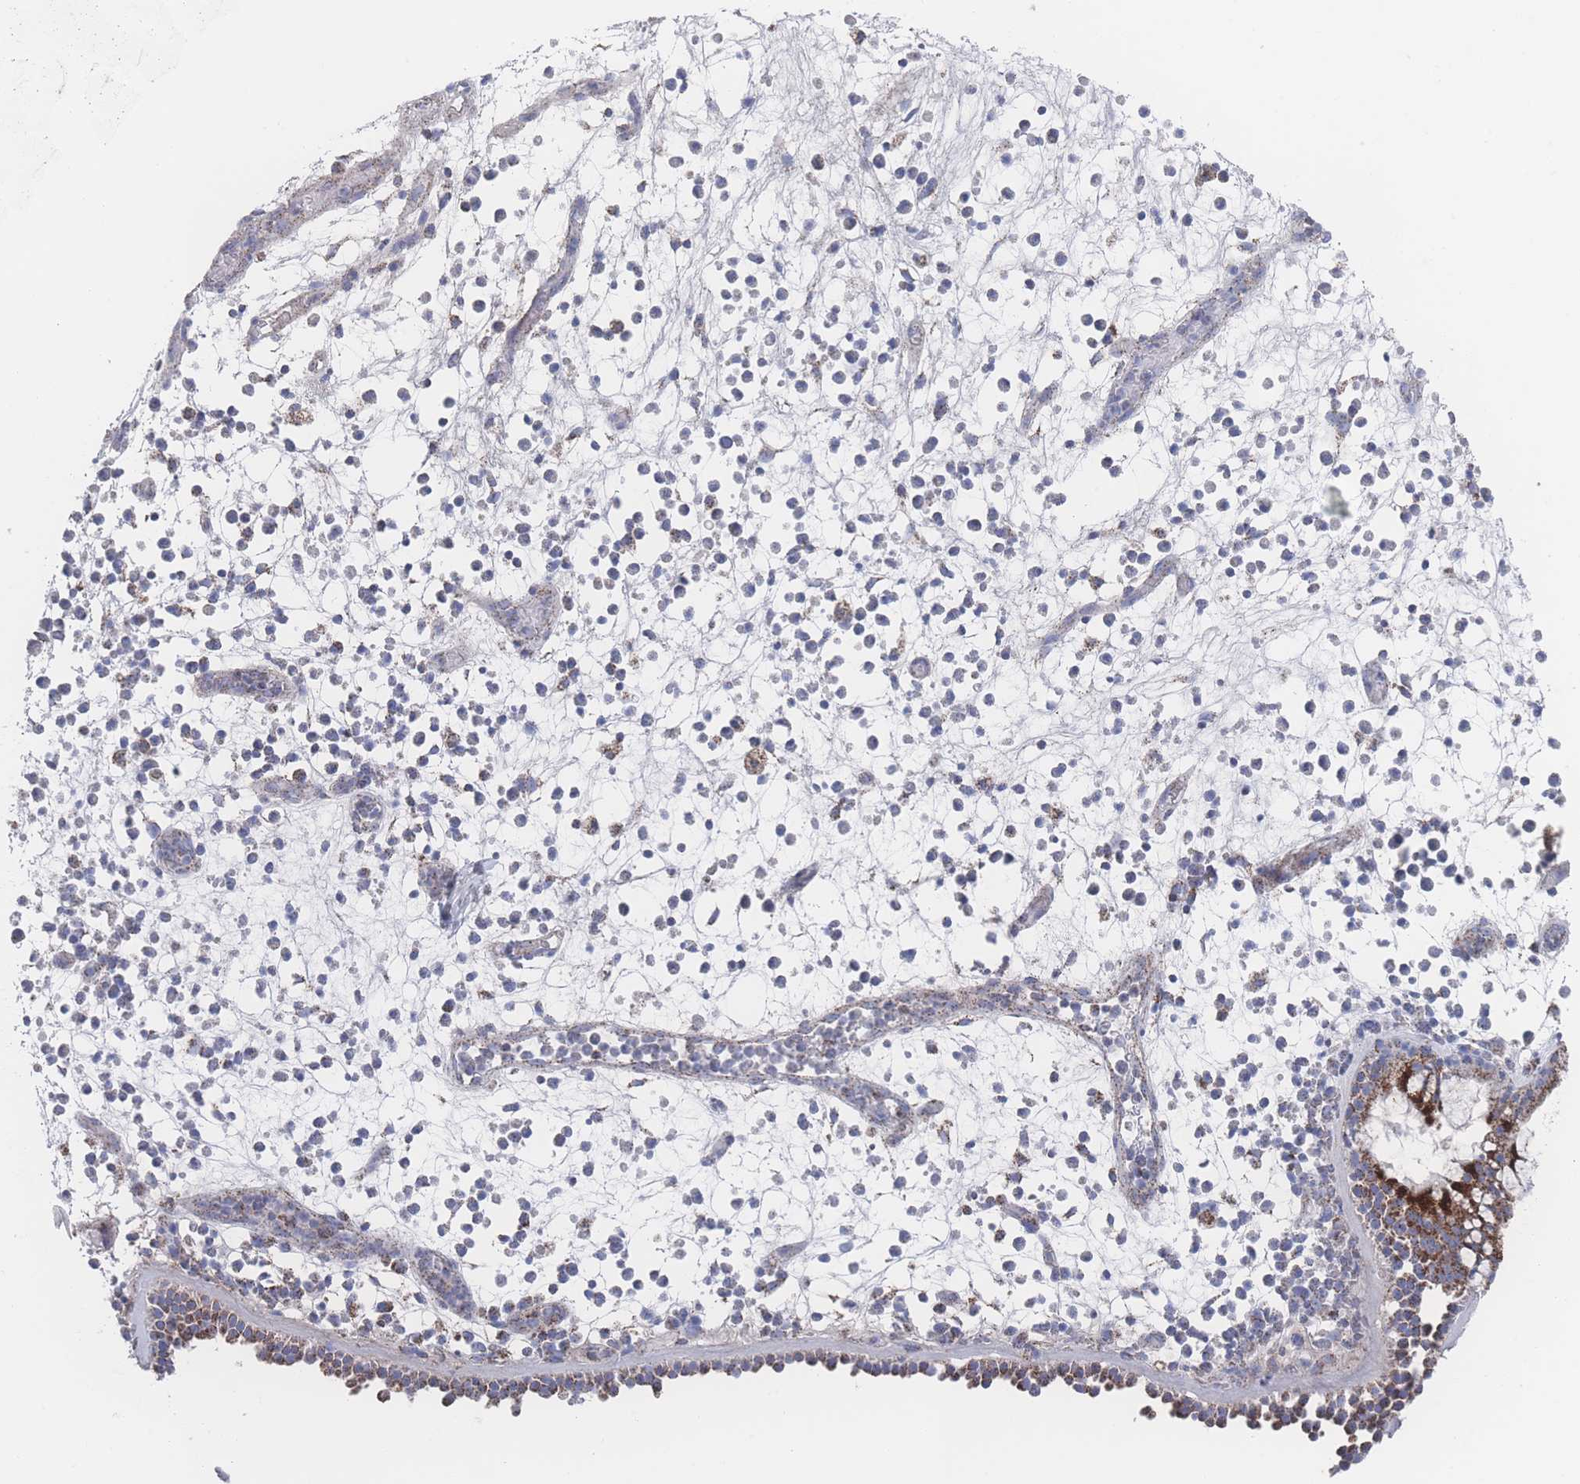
{"staining": {"intensity": "strong", "quantity": "25%-75%", "location": "cytoplasmic/membranous"}, "tissue": "nasopharynx", "cell_type": "Respiratory epithelial cells", "image_type": "normal", "snomed": [{"axis": "morphology", "description": "Normal tissue, NOS"}, {"axis": "morphology", "description": "Inflammation, NOS"}, {"axis": "morphology", "description": "Malignant melanoma, Metastatic site"}, {"axis": "topography", "description": "Nasopharynx"}], "caption": "A brown stain highlights strong cytoplasmic/membranous expression of a protein in respiratory epithelial cells of normal nasopharynx. (DAB IHC with brightfield microscopy, high magnification).", "gene": "PEX14", "patient": {"sex": "male", "age": 70}}